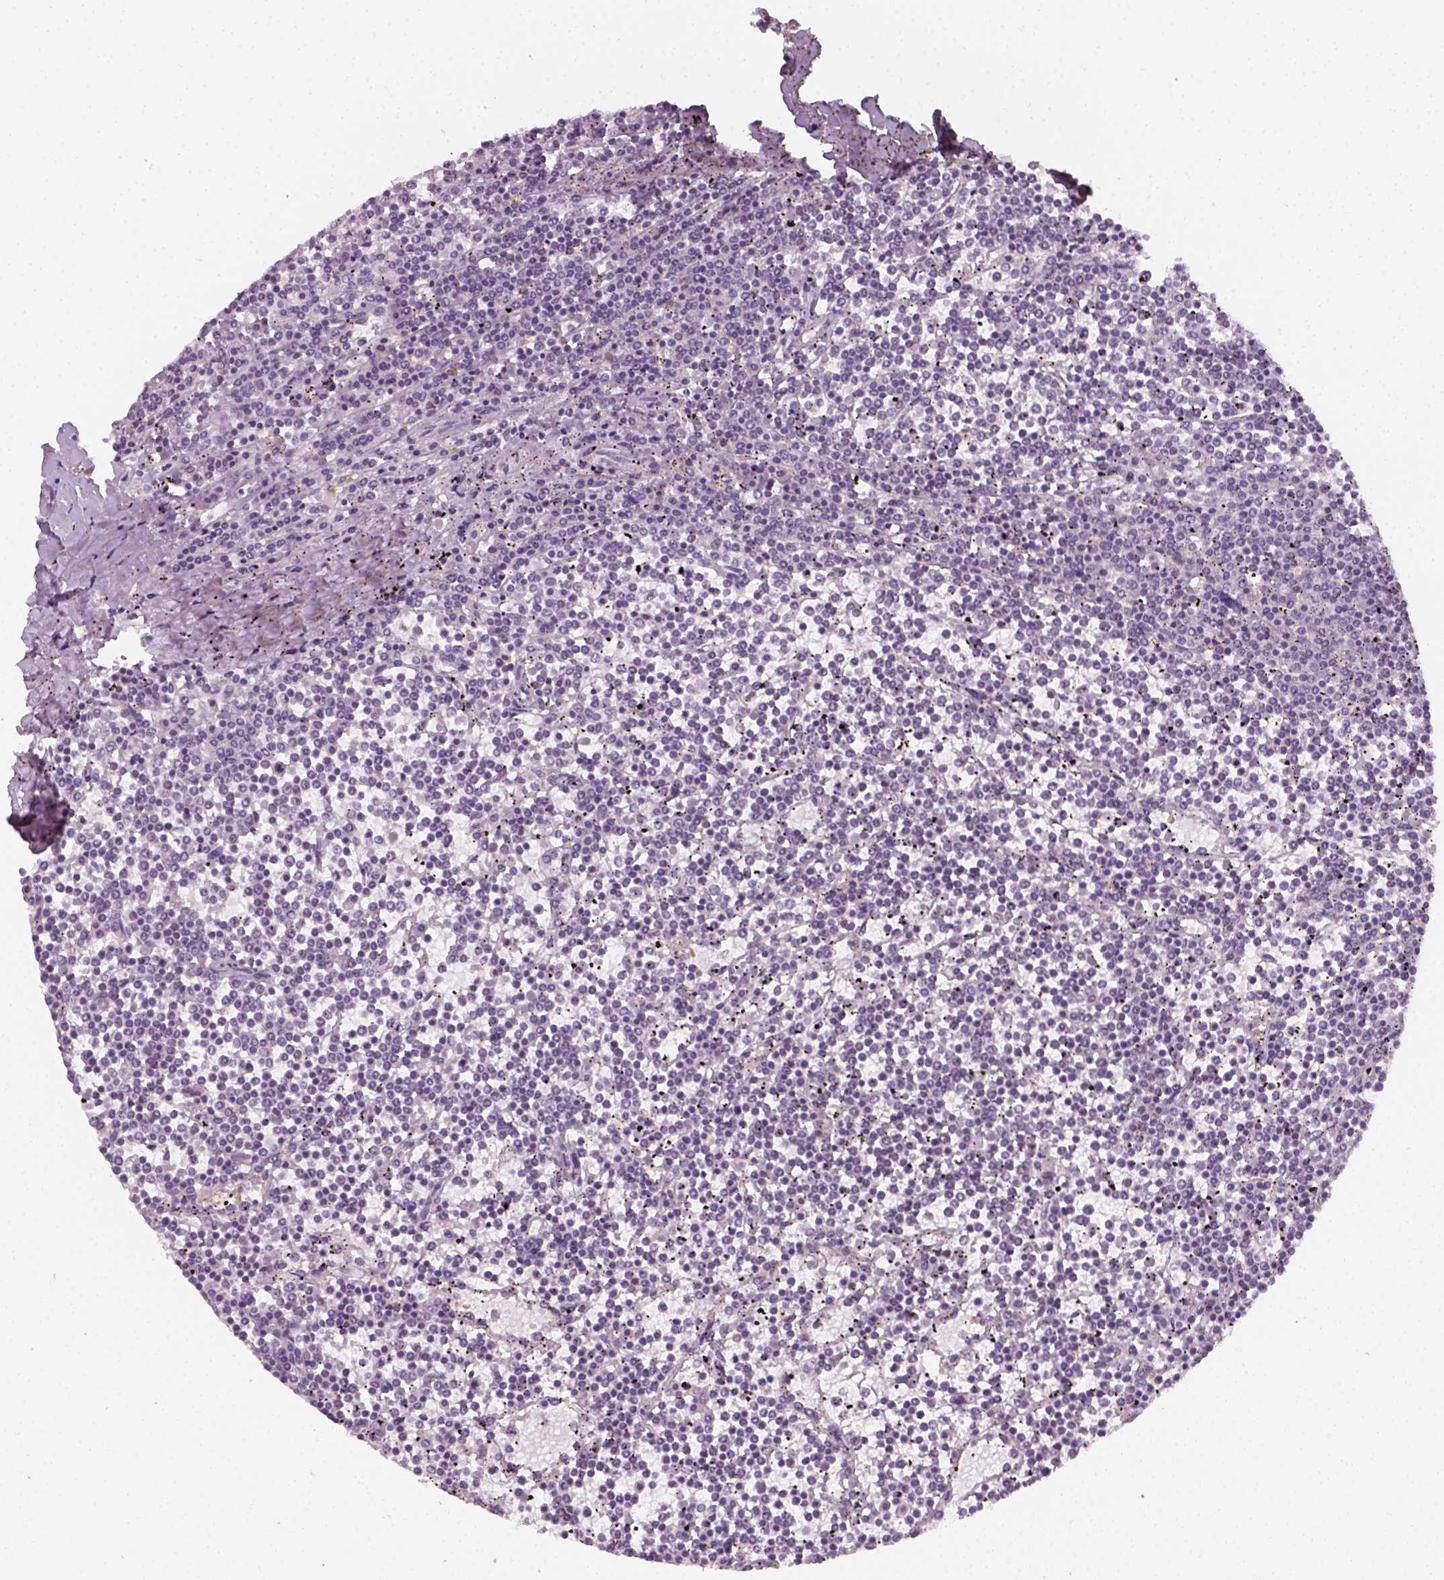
{"staining": {"intensity": "negative", "quantity": "none", "location": "none"}, "tissue": "lymphoma", "cell_type": "Tumor cells", "image_type": "cancer", "snomed": [{"axis": "morphology", "description": "Malignant lymphoma, non-Hodgkin's type, Low grade"}, {"axis": "topography", "description": "Spleen"}], "caption": "A photomicrograph of human lymphoma is negative for staining in tumor cells.", "gene": "EPHB1", "patient": {"sex": "female", "age": 19}}